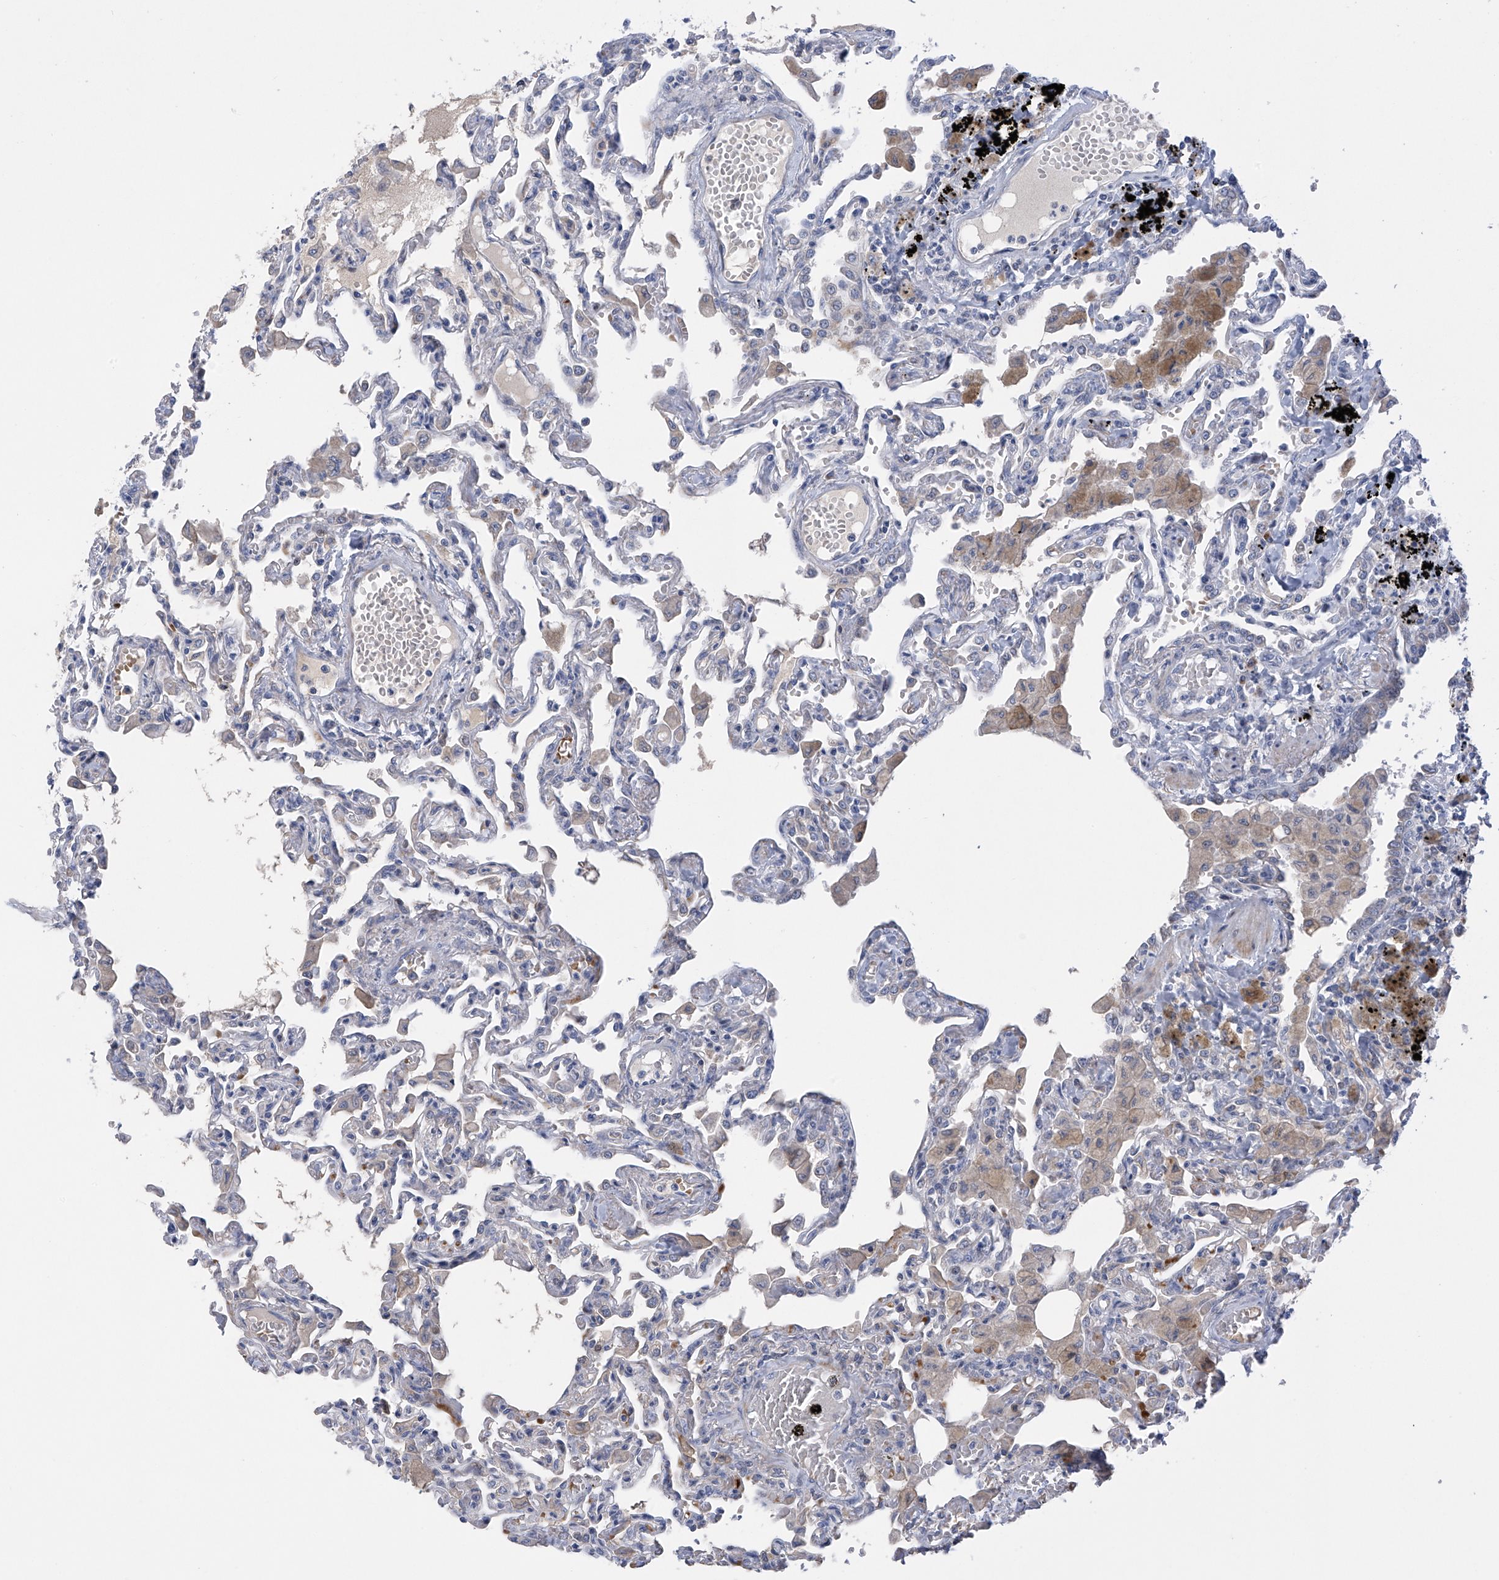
{"staining": {"intensity": "weak", "quantity": "<25%", "location": "cytoplasmic/membranous"}, "tissue": "lung", "cell_type": "Alveolar cells", "image_type": "normal", "snomed": [{"axis": "morphology", "description": "Normal tissue, NOS"}, {"axis": "topography", "description": "Bronchus"}, {"axis": "topography", "description": "Lung"}], "caption": "High power microscopy photomicrograph of an immunohistochemistry (IHC) photomicrograph of unremarkable lung, revealing no significant staining in alveolar cells.", "gene": "SLCO4A1", "patient": {"sex": "female", "age": 49}}